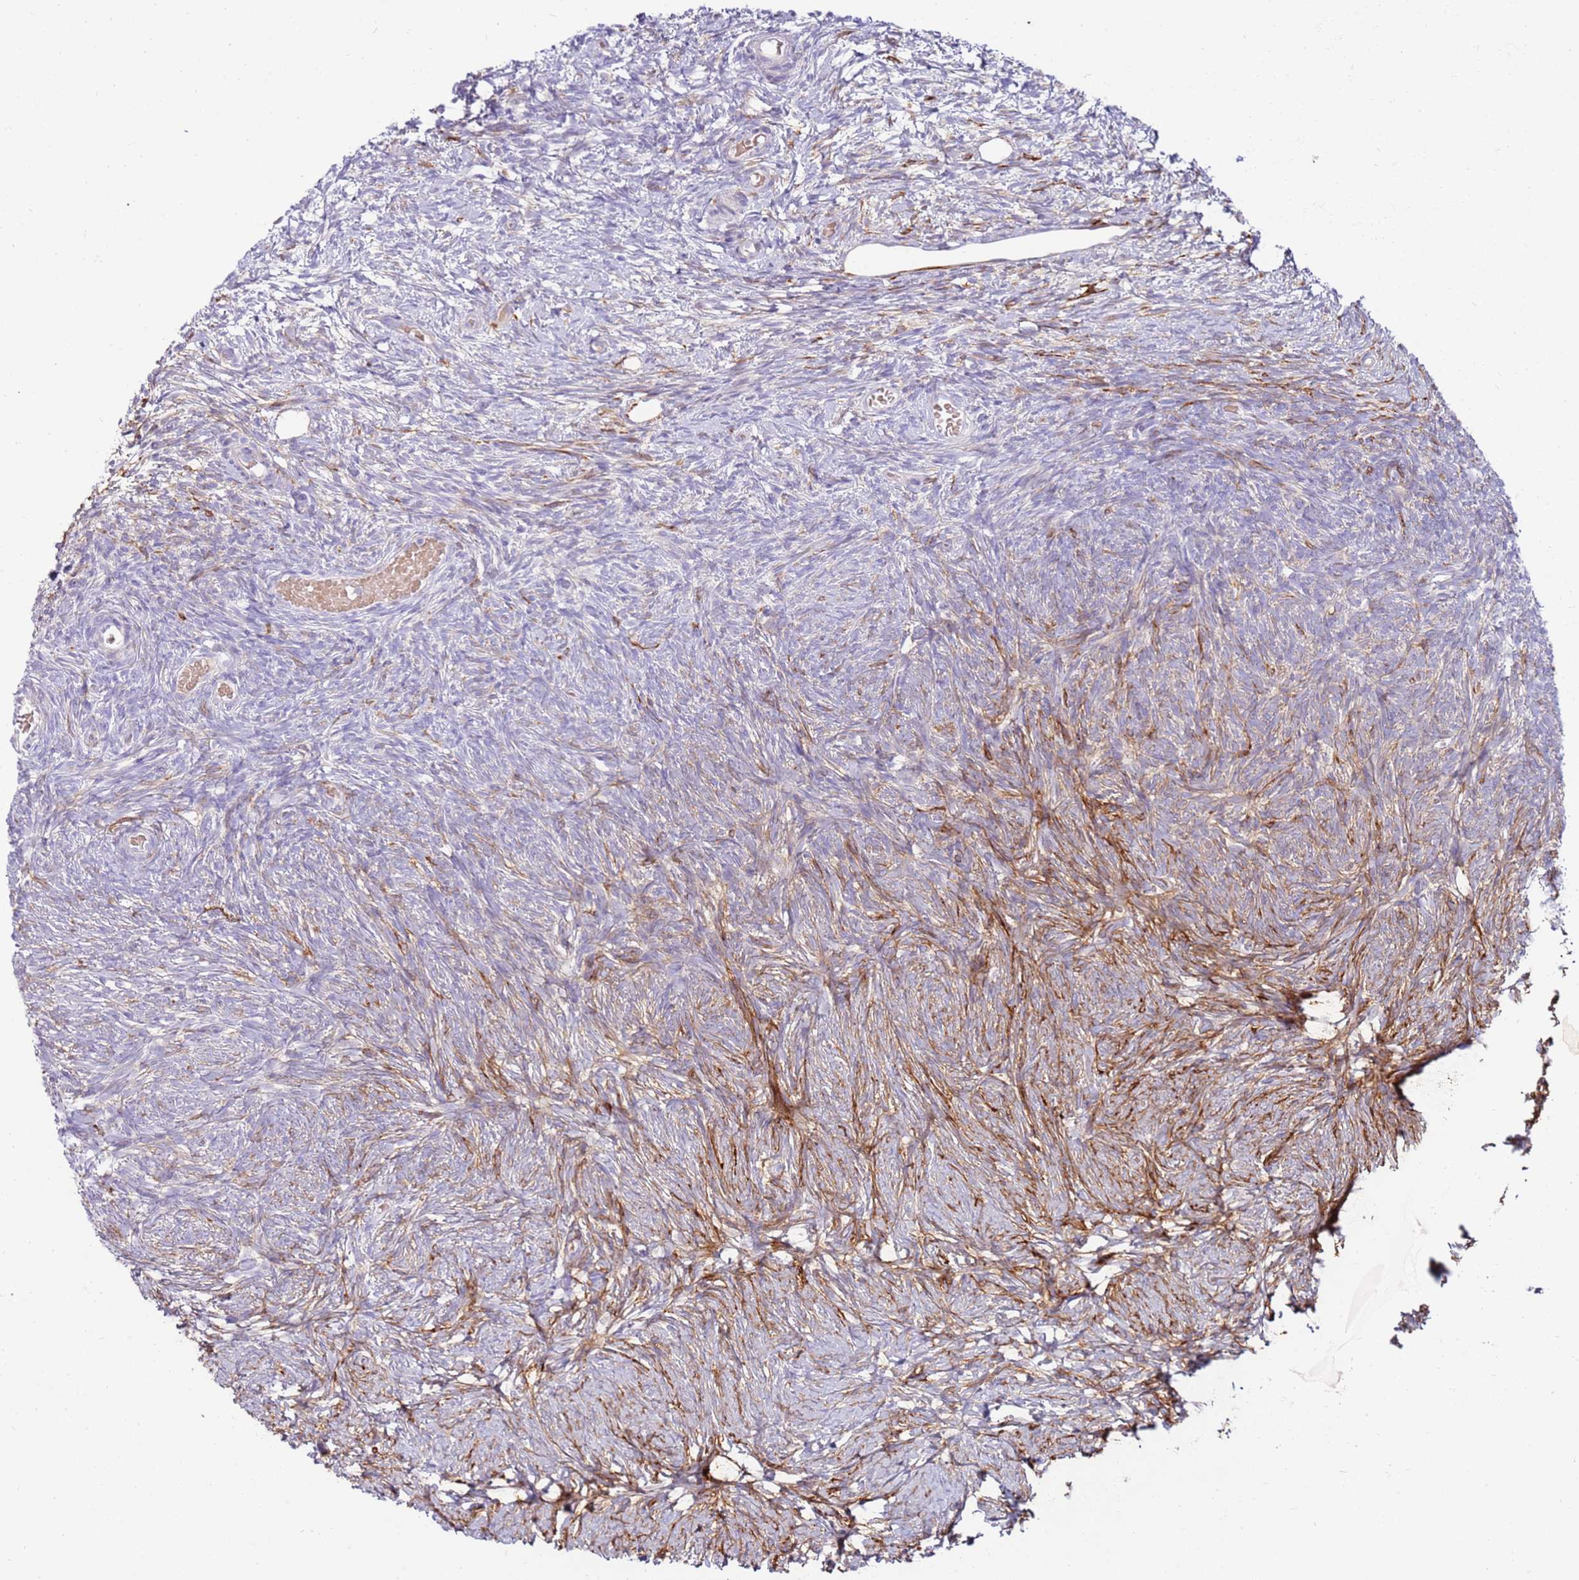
{"staining": {"intensity": "strong", "quantity": "25%-75%", "location": "cytoplasmic/membranous"}, "tissue": "ovary", "cell_type": "Ovarian stroma cells", "image_type": "normal", "snomed": [{"axis": "morphology", "description": "Normal tissue, NOS"}, {"axis": "topography", "description": "Ovary"}], "caption": "Immunohistochemistry (IHC) (DAB) staining of normal human ovary shows strong cytoplasmic/membranous protein positivity in approximately 25%-75% of ovarian stroma cells. (brown staining indicates protein expression, while blue staining denotes nuclei).", "gene": "EVPLL", "patient": {"sex": "female", "age": 39}}